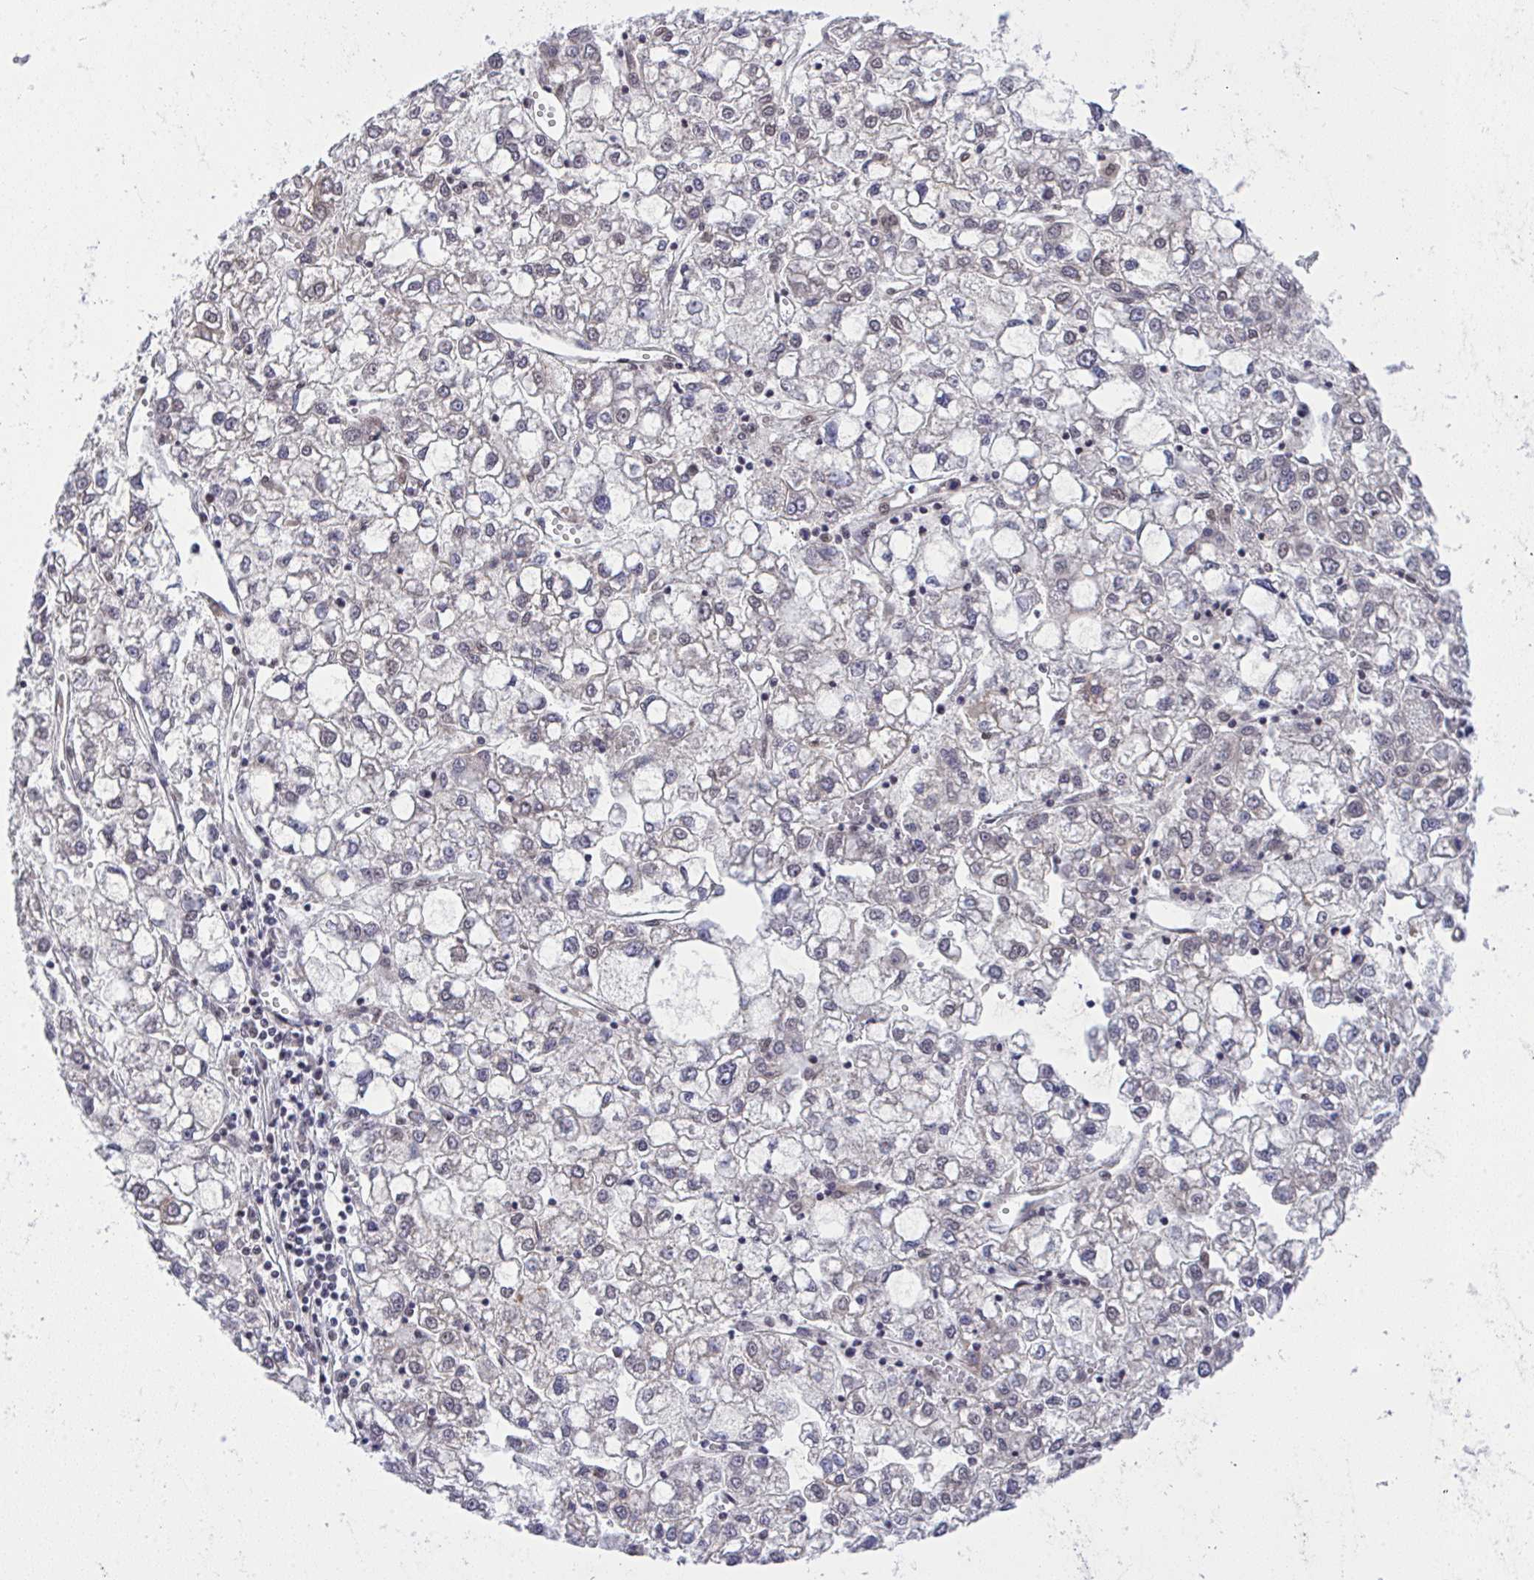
{"staining": {"intensity": "moderate", "quantity": "25%-75%", "location": "cytoplasmic/membranous"}, "tissue": "liver cancer", "cell_type": "Tumor cells", "image_type": "cancer", "snomed": [{"axis": "morphology", "description": "Carcinoma, Hepatocellular, NOS"}, {"axis": "topography", "description": "Liver"}], "caption": "Protein analysis of hepatocellular carcinoma (liver) tissue reveals moderate cytoplasmic/membranous expression in approximately 25%-75% of tumor cells.", "gene": "C9orf64", "patient": {"sex": "male", "age": 40}}